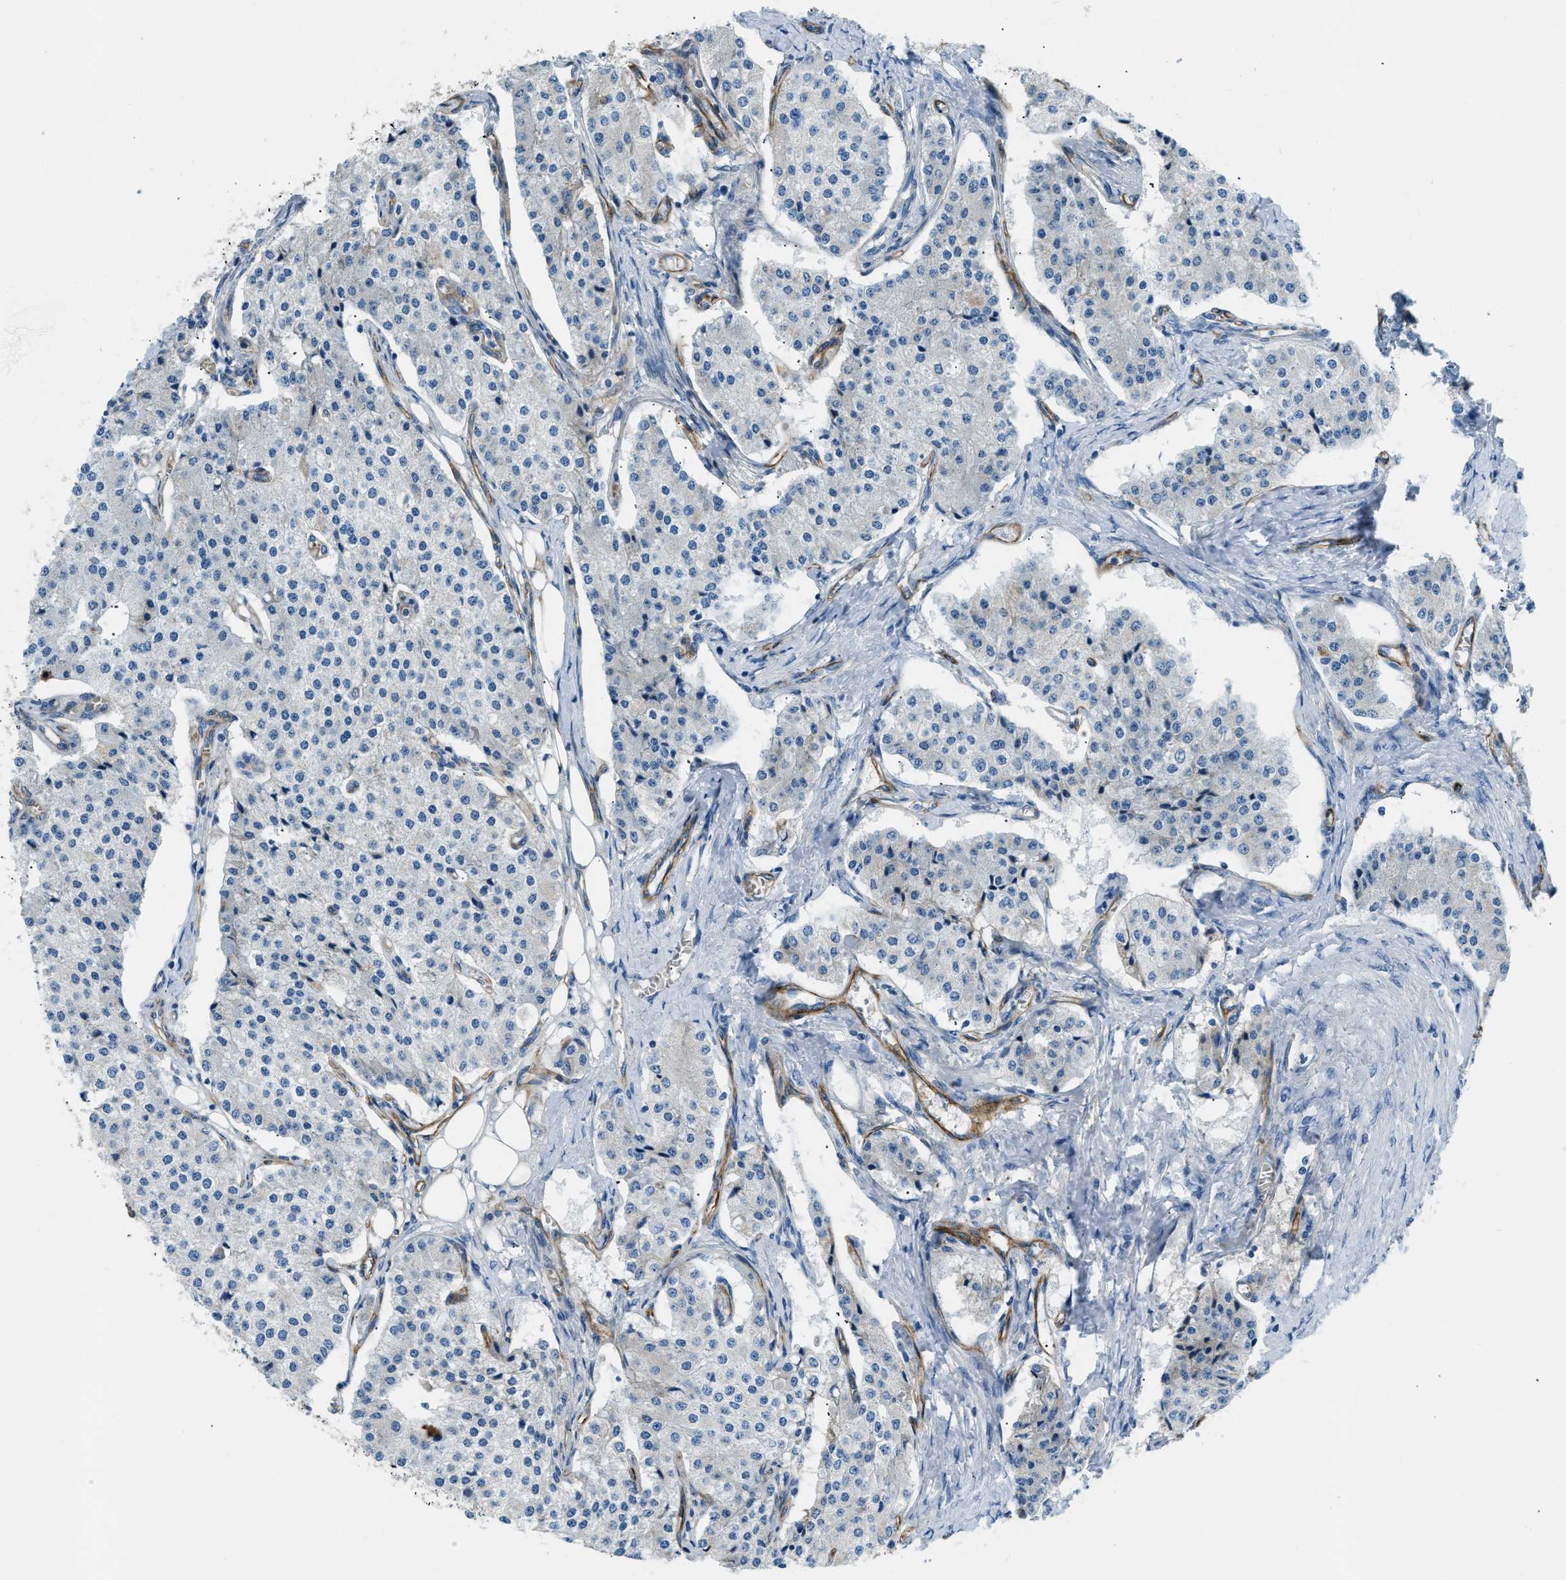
{"staining": {"intensity": "negative", "quantity": "none", "location": "none"}, "tissue": "carcinoid", "cell_type": "Tumor cells", "image_type": "cancer", "snomed": [{"axis": "morphology", "description": "Carcinoid, malignant, NOS"}, {"axis": "topography", "description": "Colon"}], "caption": "Immunohistochemical staining of human malignant carcinoid shows no significant expression in tumor cells.", "gene": "COL15A1", "patient": {"sex": "female", "age": 52}}